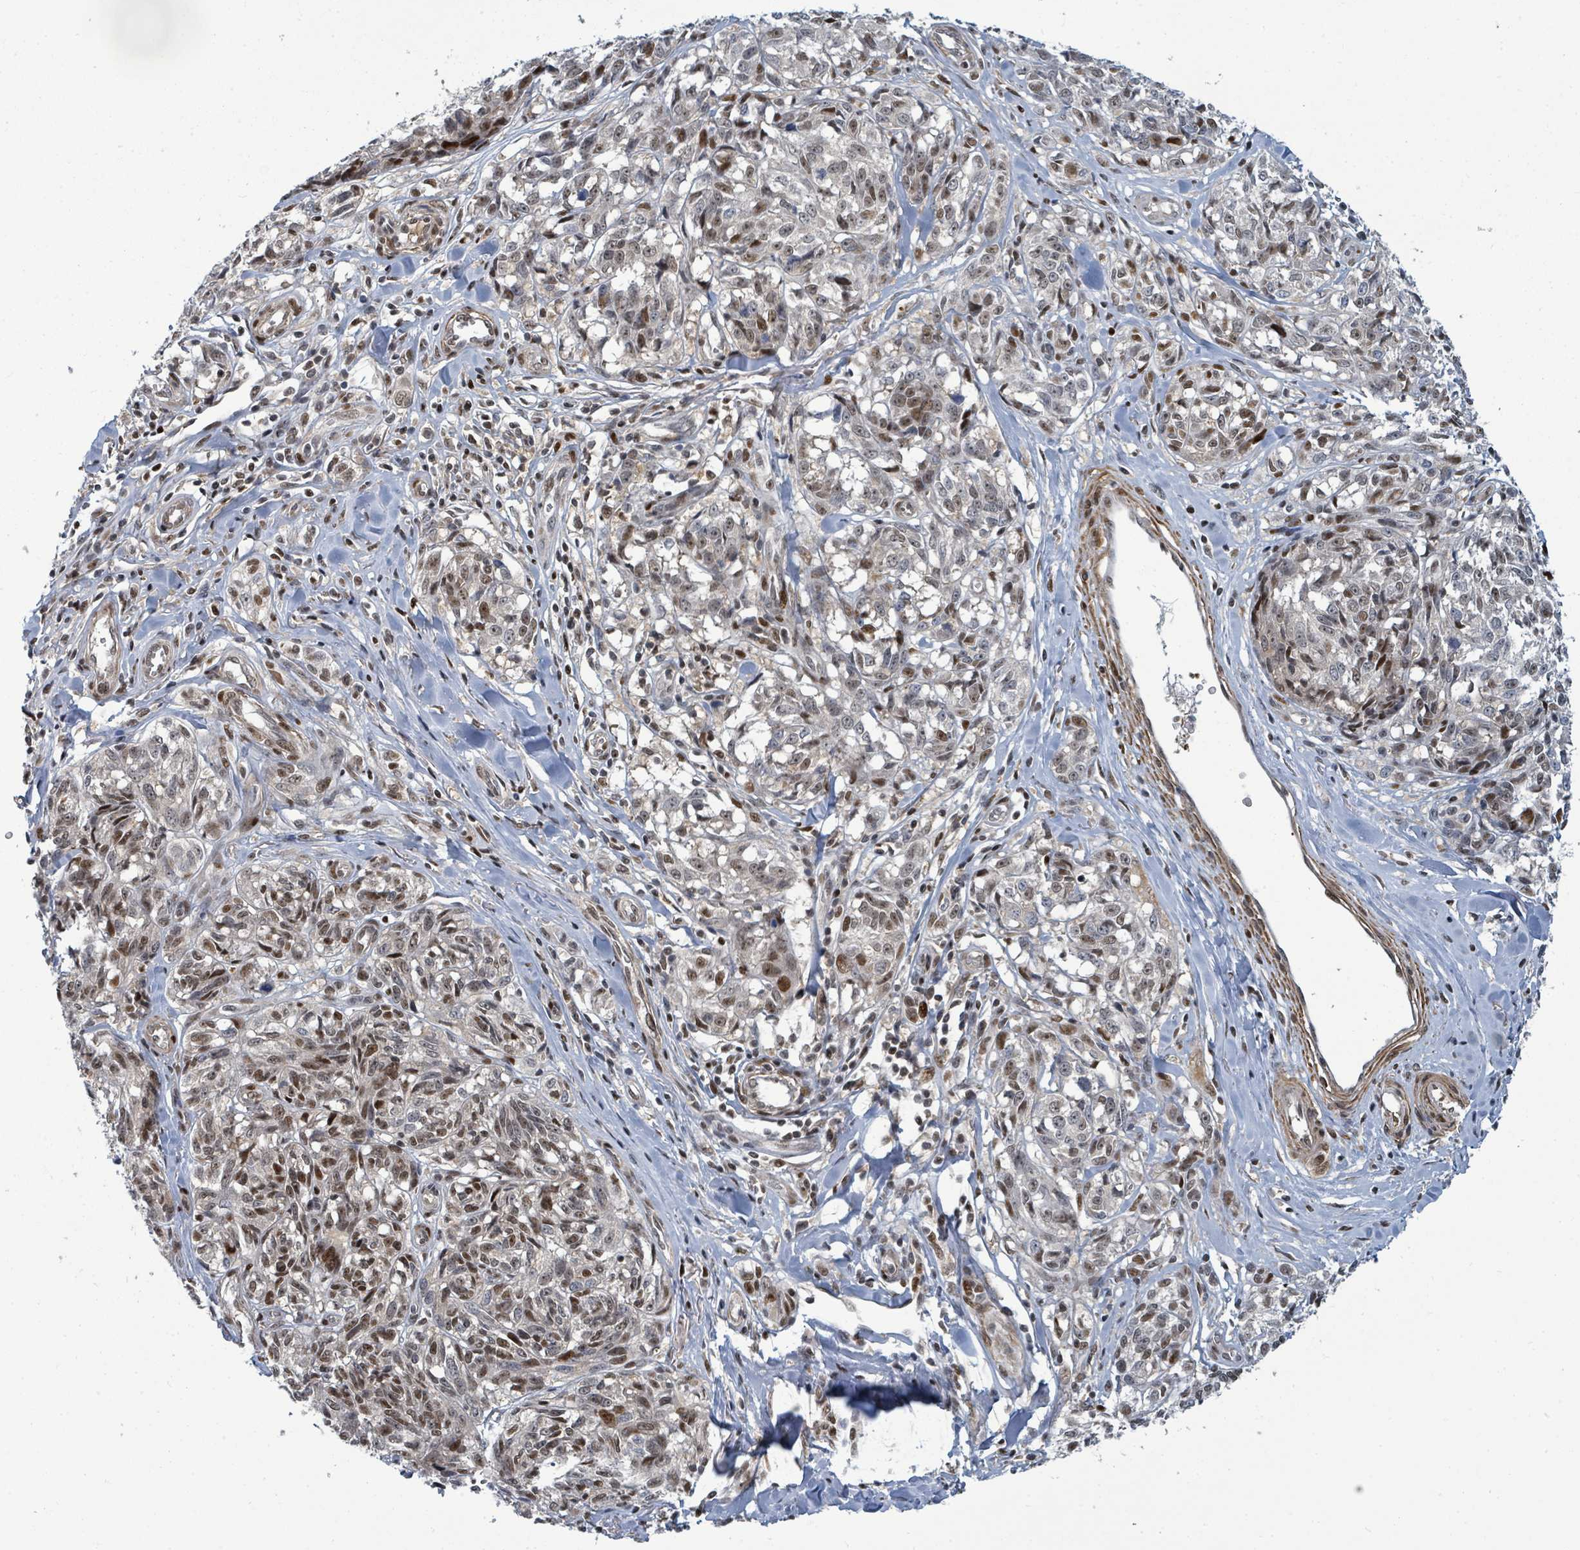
{"staining": {"intensity": "moderate", "quantity": ">75%", "location": "nuclear"}, "tissue": "melanoma", "cell_type": "Tumor cells", "image_type": "cancer", "snomed": [{"axis": "morphology", "description": "Normal tissue, NOS"}, {"axis": "morphology", "description": "Malignant melanoma, NOS"}, {"axis": "topography", "description": "Skin"}], "caption": "Melanoma stained for a protein exhibits moderate nuclear positivity in tumor cells.", "gene": "TRDMT1", "patient": {"sex": "female", "age": 64}}